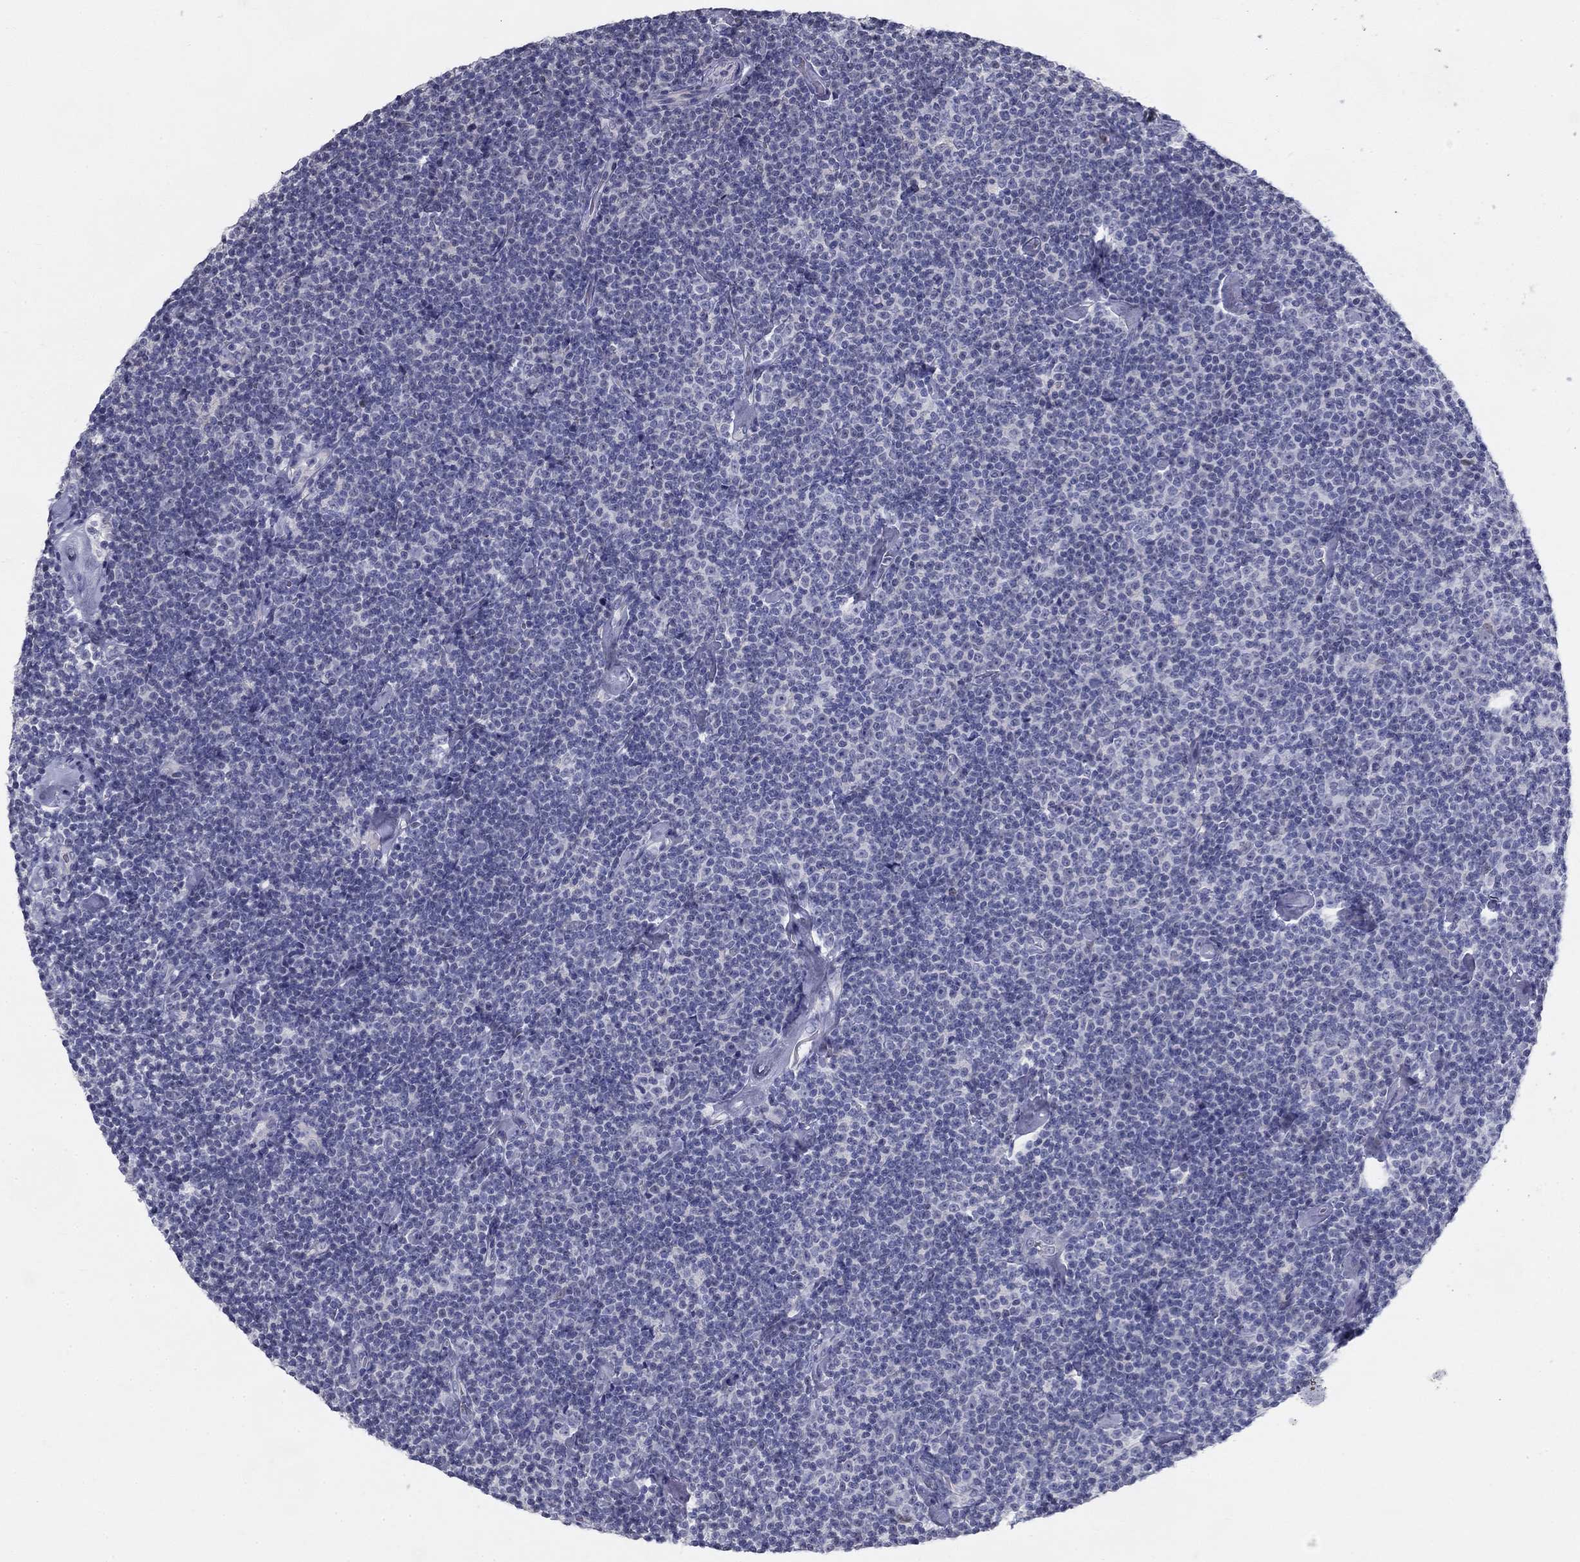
{"staining": {"intensity": "negative", "quantity": "none", "location": "none"}, "tissue": "lymphoma", "cell_type": "Tumor cells", "image_type": "cancer", "snomed": [{"axis": "morphology", "description": "Malignant lymphoma, non-Hodgkin's type, Low grade"}, {"axis": "topography", "description": "Lymph node"}], "caption": "Immunohistochemical staining of human low-grade malignant lymphoma, non-Hodgkin's type reveals no significant expression in tumor cells. (DAB IHC with hematoxylin counter stain).", "gene": "GUCA1A", "patient": {"sex": "male", "age": 81}}